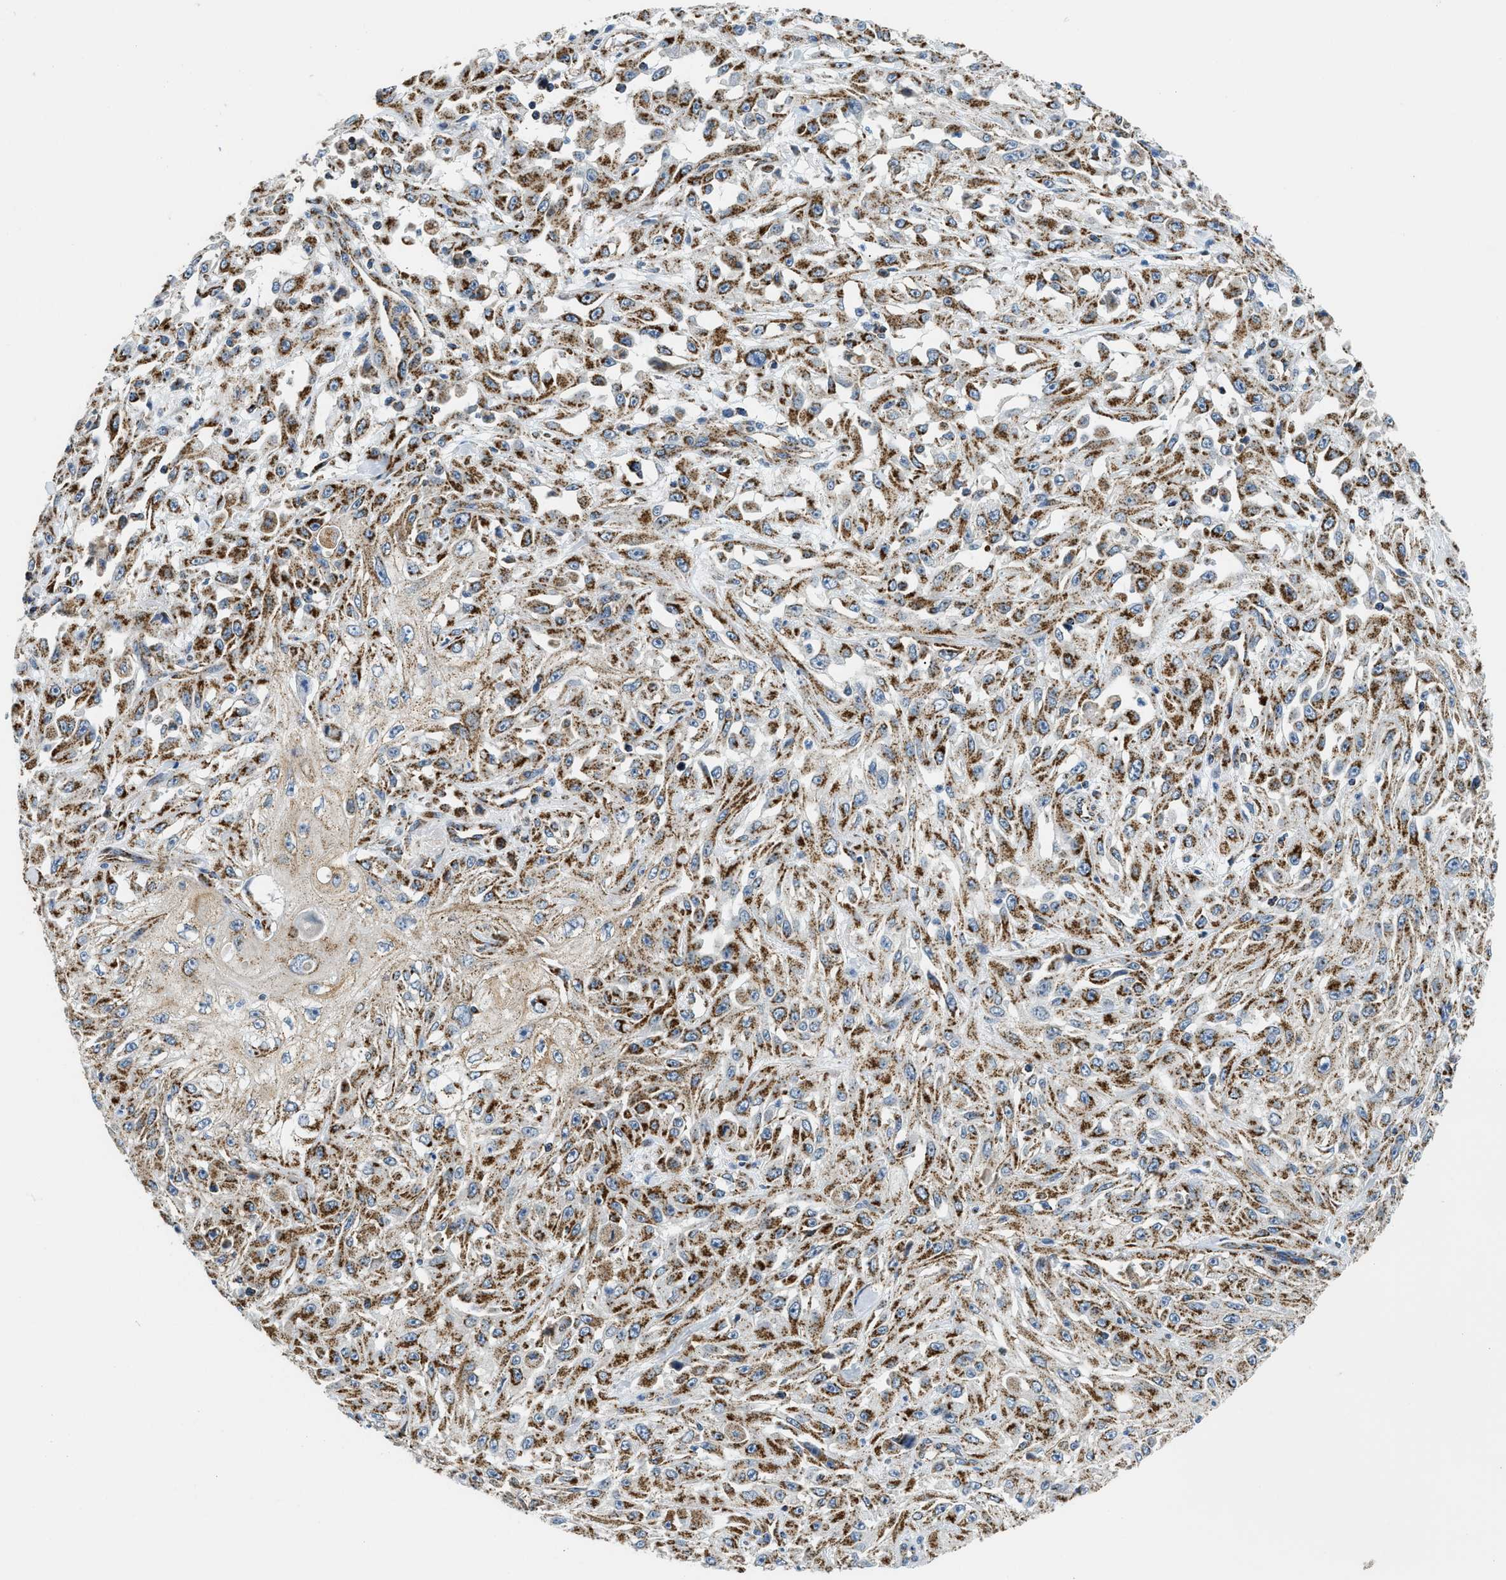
{"staining": {"intensity": "moderate", "quantity": ">75%", "location": "cytoplasmic/membranous"}, "tissue": "skin cancer", "cell_type": "Tumor cells", "image_type": "cancer", "snomed": [{"axis": "morphology", "description": "Squamous cell carcinoma, NOS"}, {"axis": "morphology", "description": "Squamous cell carcinoma, metastatic, NOS"}, {"axis": "topography", "description": "Skin"}, {"axis": "topography", "description": "Lymph node"}], "caption": "Skin cancer (metastatic squamous cell carcinoma) tissue displays moderate cytoplasmic/membranous positivity in approximately >75% of tumor cells", "gene": "STK33", "patient": {"sex": "male", "age": 75}}